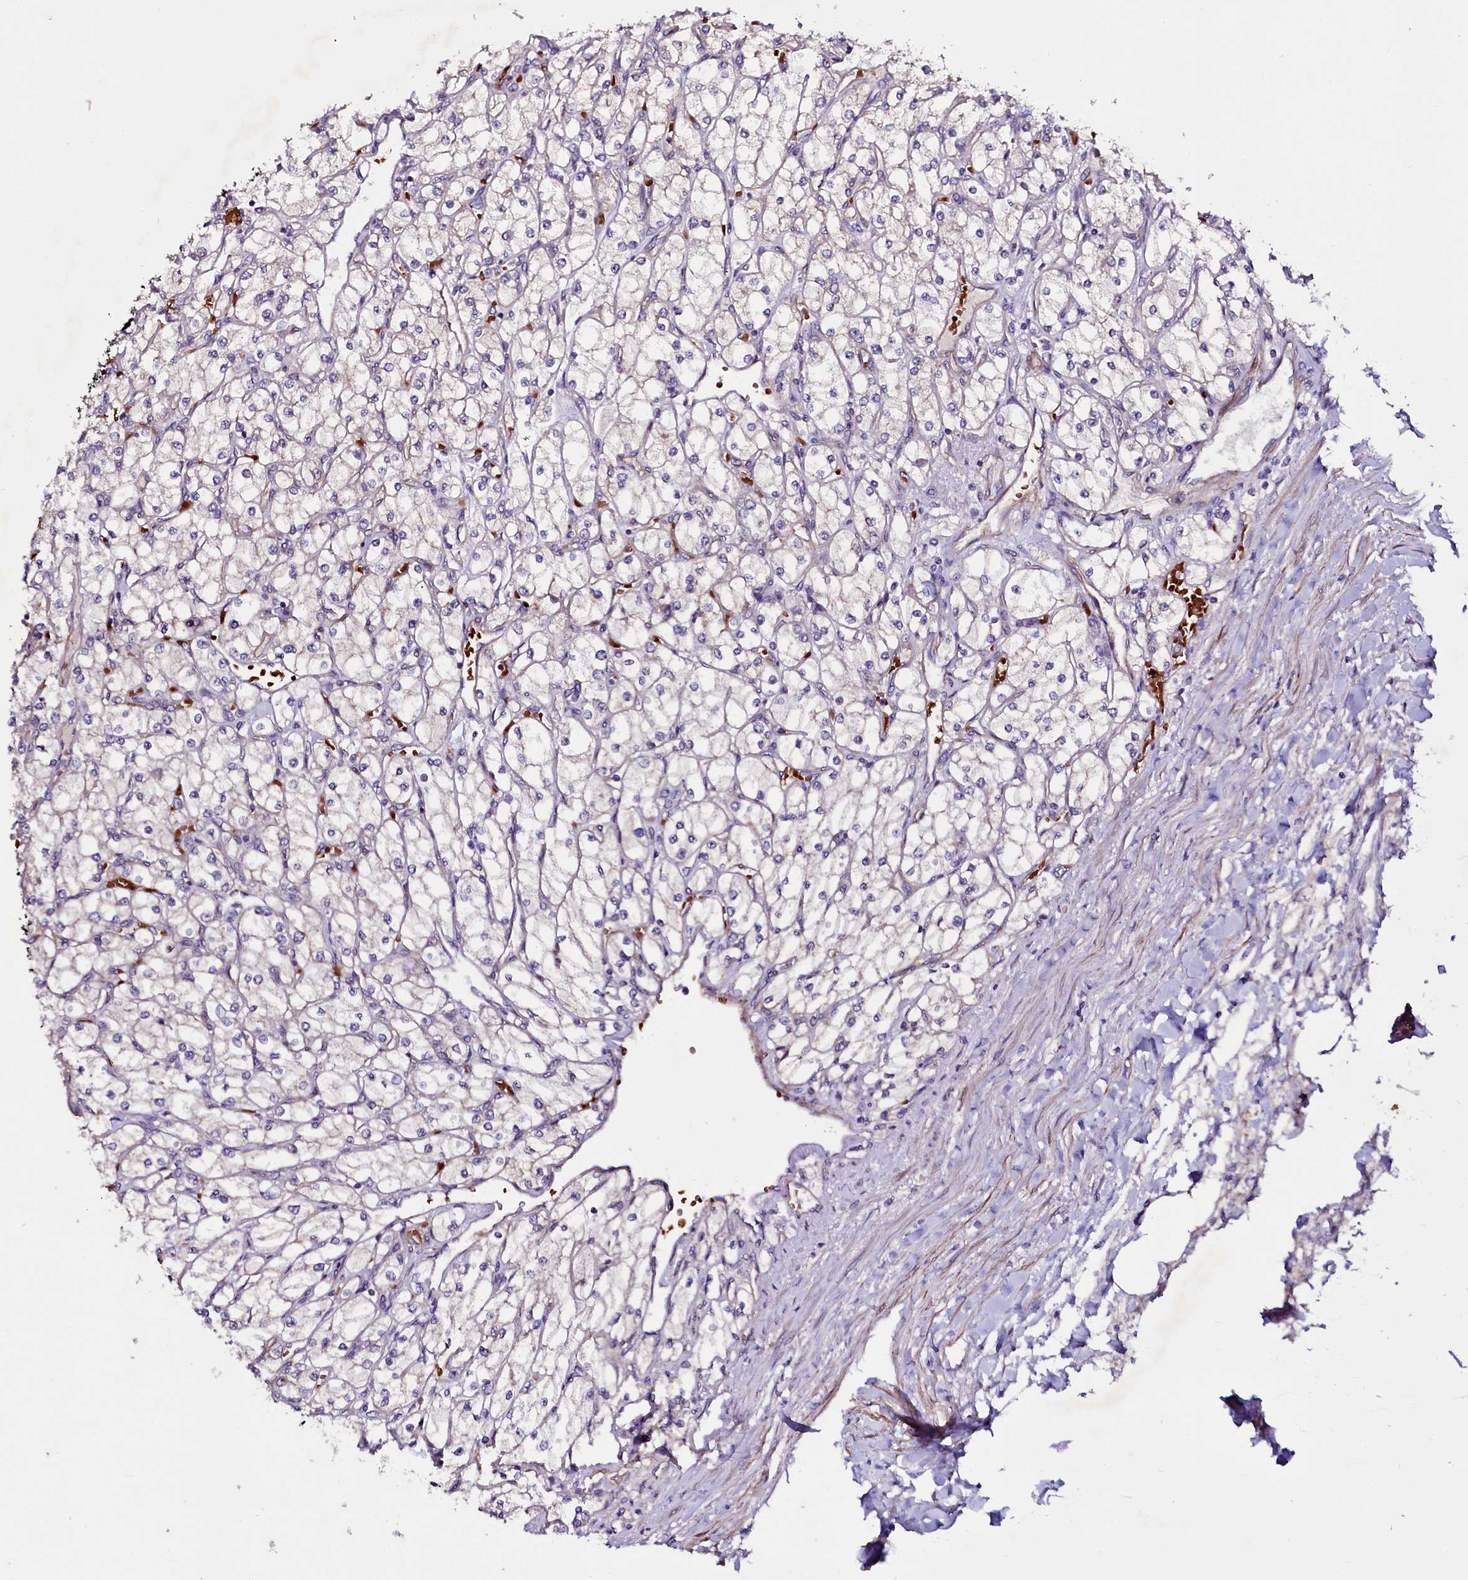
{"staining": {"intensity": "negative", "quantity": "none", "location": "none"}, "tissue": "renal cancer", "cell_type": "Tumor cells", "image_type": "cancer", "snomed": [{"axis": "morphology", "description": "Adenocarcinoma, NOS"}, {"axis": "topography", "description": "Kidney"}], "caption": "Tumor cells are negative for protein expression in human adenocarcinoma (renal).", "gene": "MEX3C", "patient": {"sex": "male", "age": 80}}